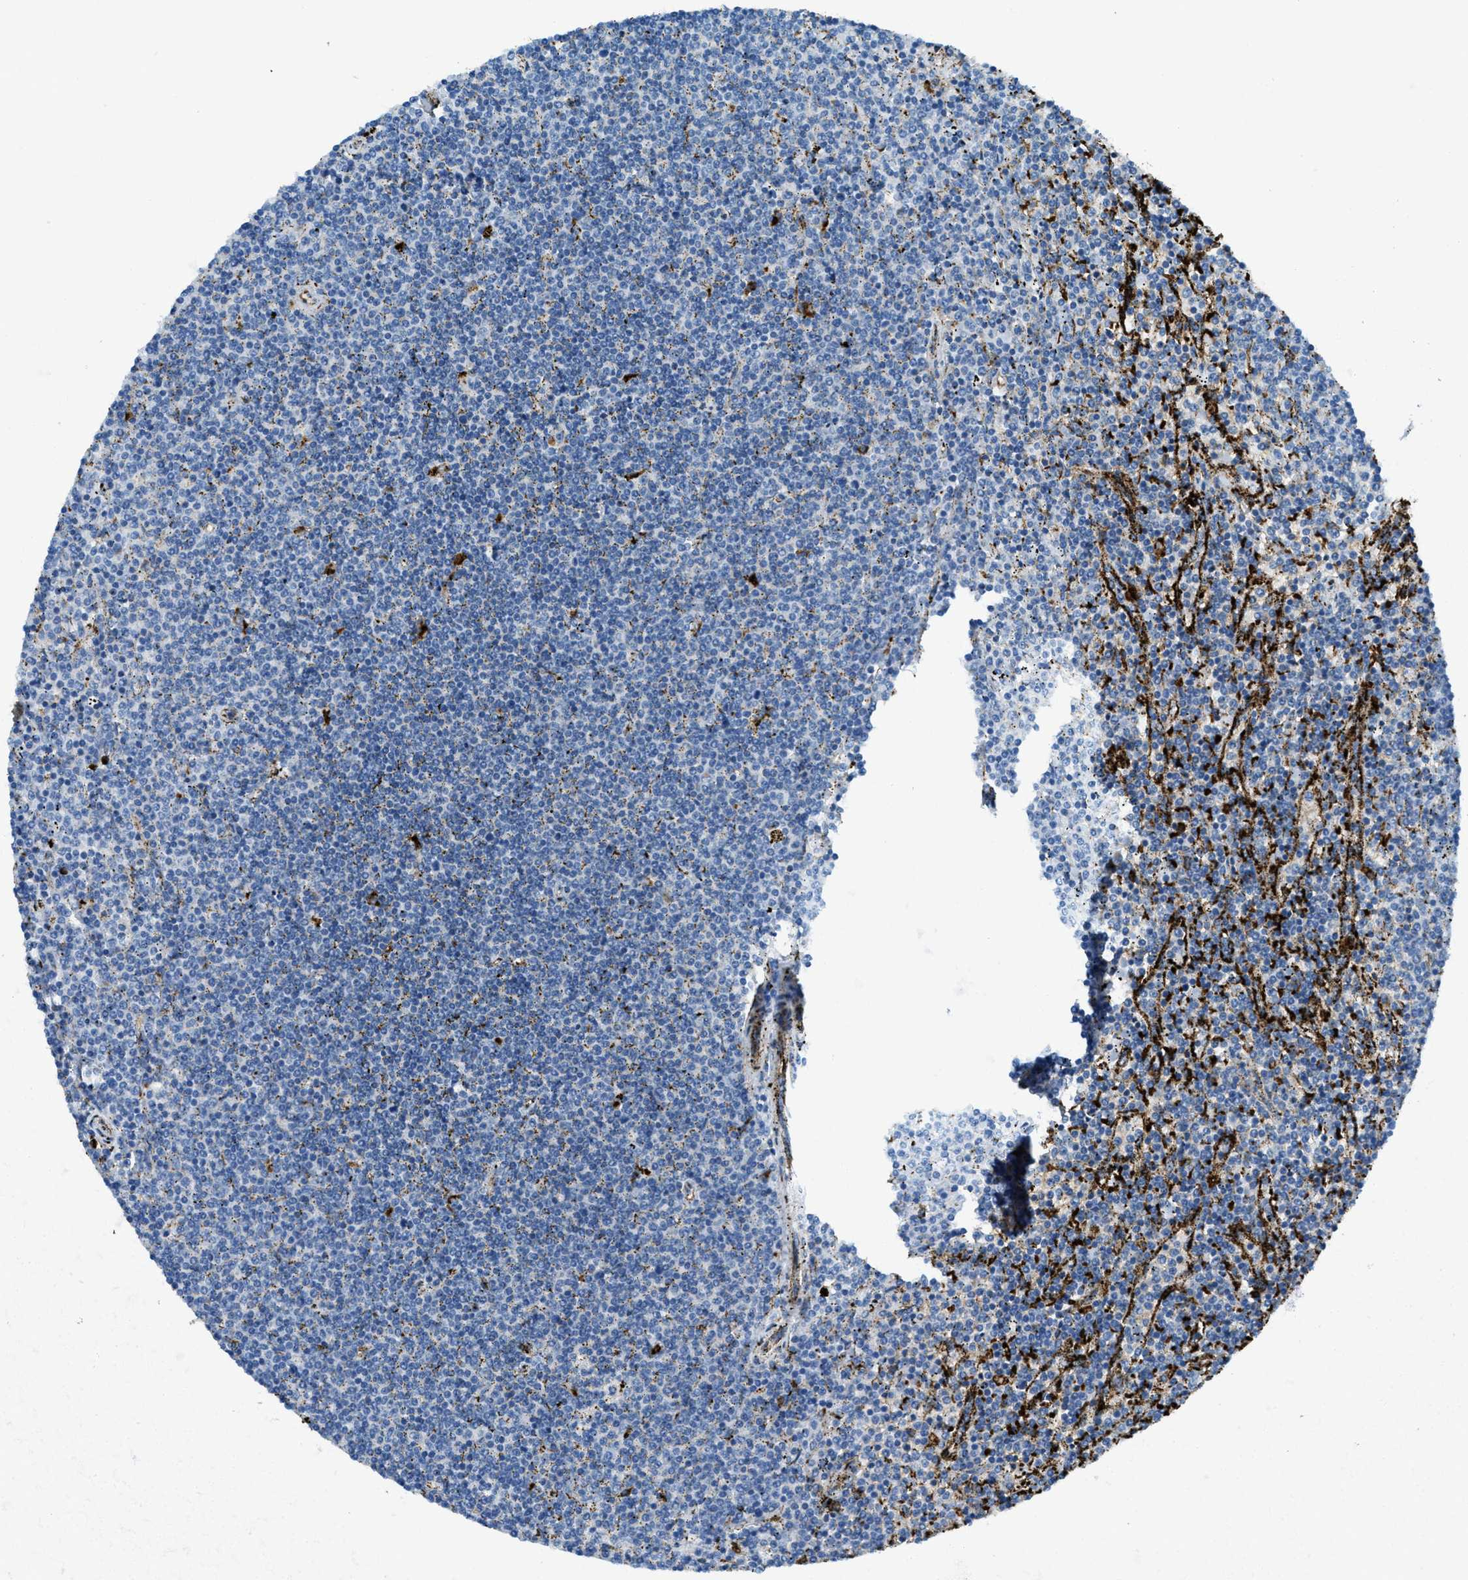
{"staining": {"intensity": "negative", "quantity": "none", "location": "none"}, "tissue": "lymphoma", "cell_type": "Tumor cells", "image_type": "cancer", "snomed": [{"axis": "morphology", "description": "Malignant lymphoma, non-Hodgkin's type, Low grade"}, {"axis": "topography", "description": "Spleen"}], "caption": "DAB immunohistochemical staining of human malignant lymphoma, non-Hodgkin's type (low-grade) reveals no significant positivity in tumor cells.", "gene": "SCARB2", "patient": {"sex": "female", "age": 50}}